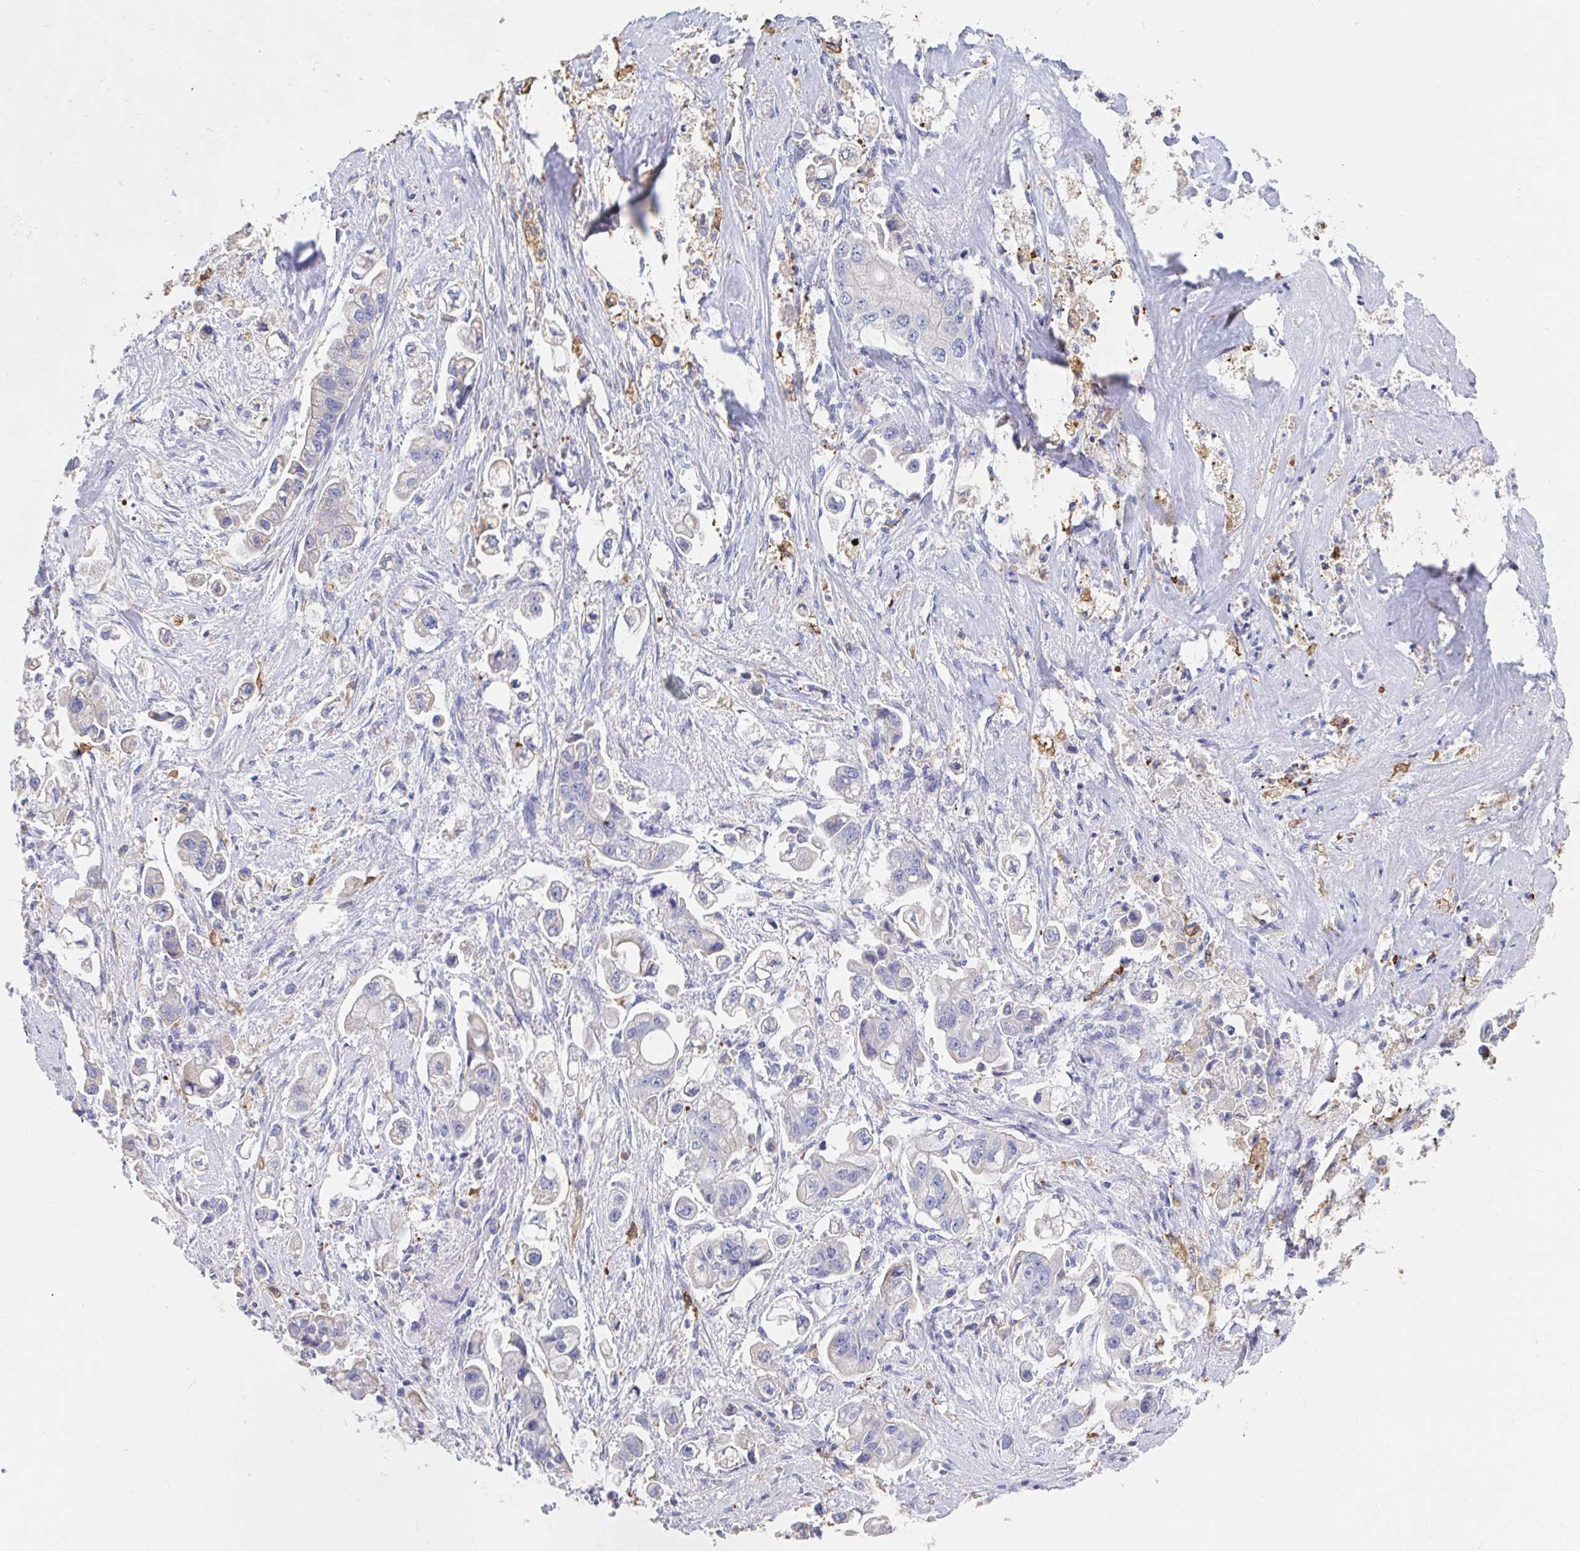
{"staining": {"intensity": "negative", "quantity": "none", "location": "none"}, "tissue": "stomach cancer", "cell_type": "Tumor cells", "image_type": "cancer", "snomed": [{"axis": "morphology", "description": "Adenocarcinoma, NOS"}, {"axis": "topography", "description": "Stomach"}], "caption": "Immunohistochemistry (IHC) histopathology image of neoplastic tissue: human stomach cancer (adenocarcinoma) stained with DAB (3,3'-diaminobenzidine) demonstrates no significant protein expression in tumor cells.", "gene": "LAMC3", "patient": {"sex": "male", "age": 62}}